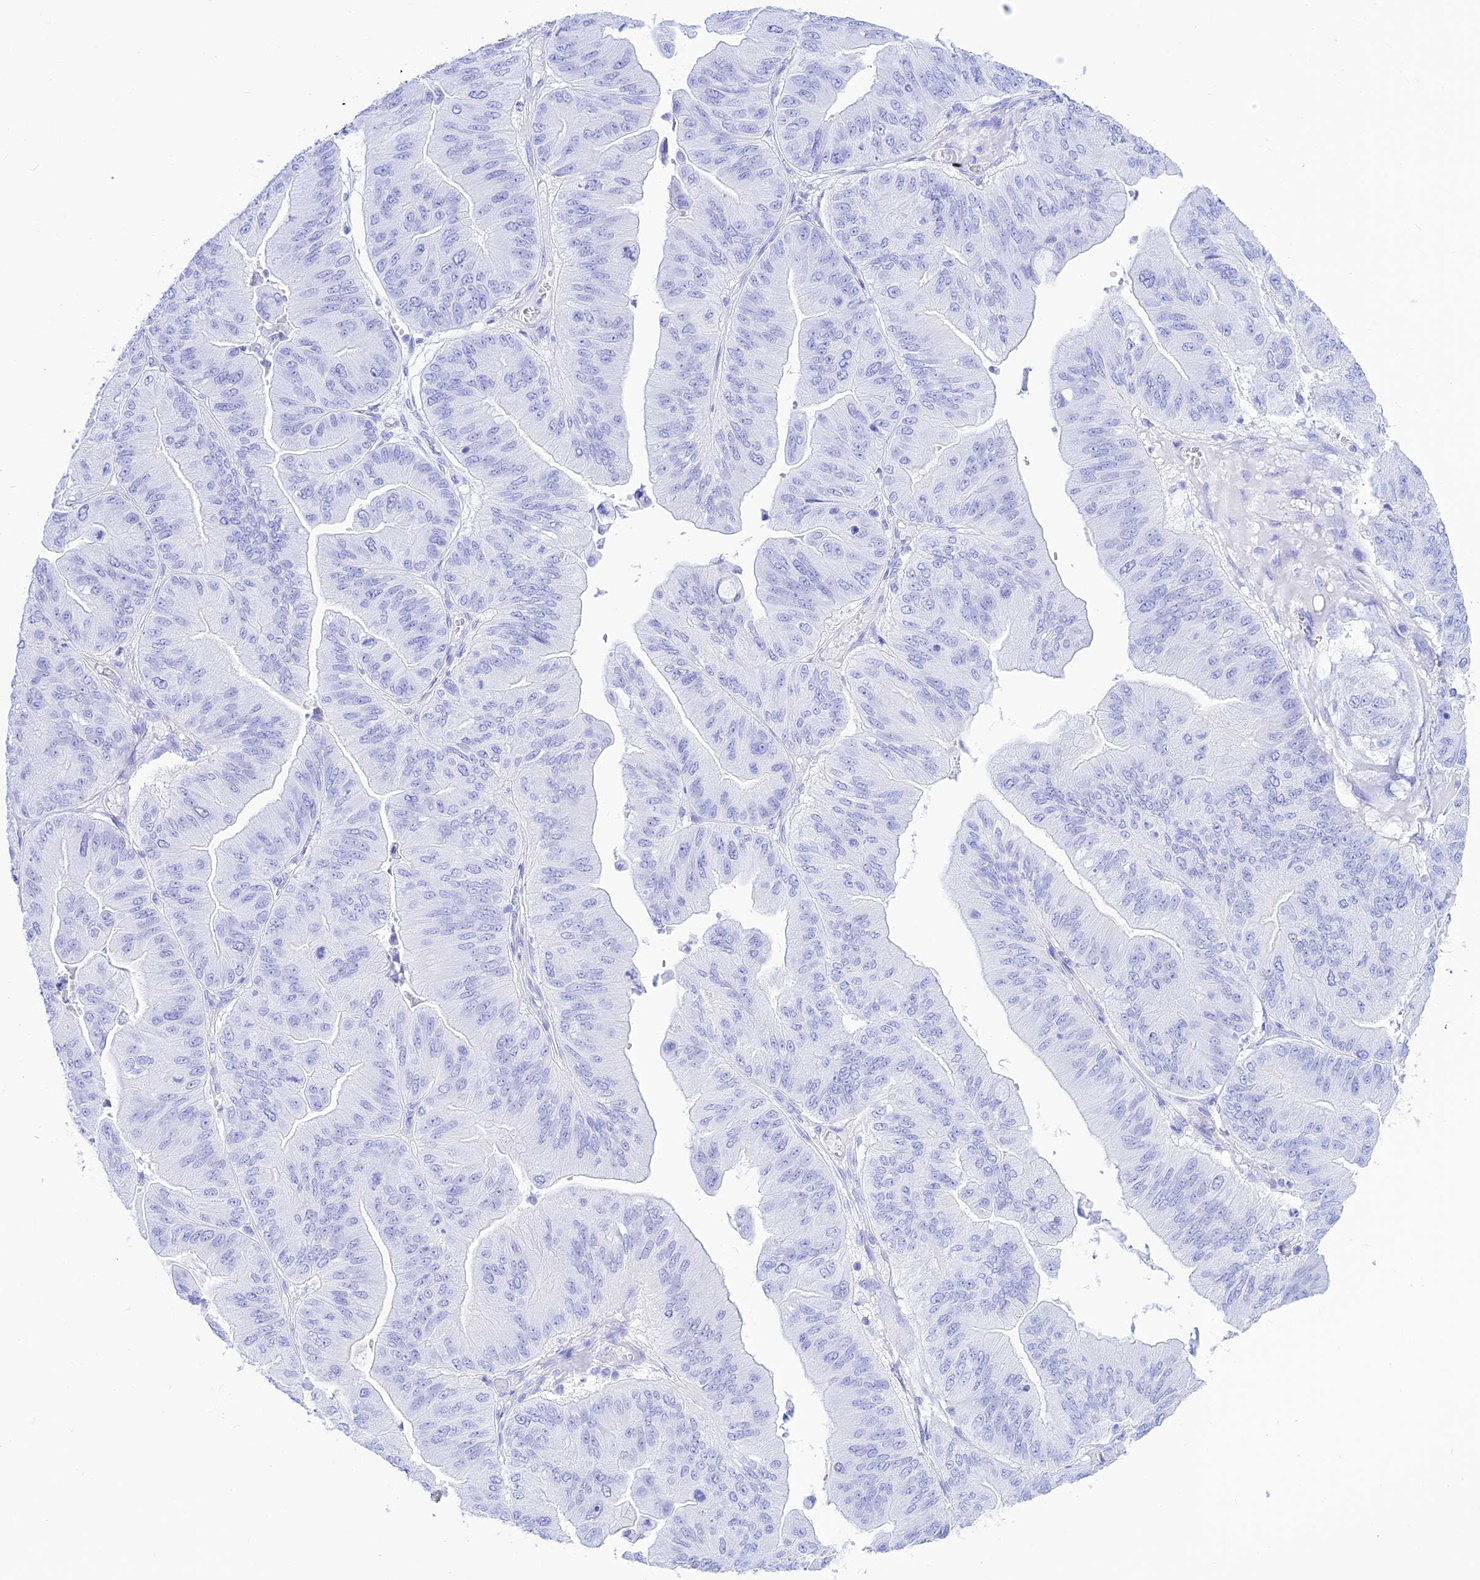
{"staining": {"intensity": "negative", "quantity": "none", "location": "none"}, "tissue": "ovarian cancer", "cell_type": "Tumor cells", "image_type": "cancer", "snomed": [{"axis": "morphology", "description": "Cystadenocarcinoma, mucinous, NOS"}, {"axis": "topography", "description": "Ovary"}], "caption": "Mucinous cystadenocarcinoma (ovarian) was stained to show a protein in brown. There is no significant expression in tumor cells.", "gene": "PRNP", "patient": {"sex": "female", "age": 61}}